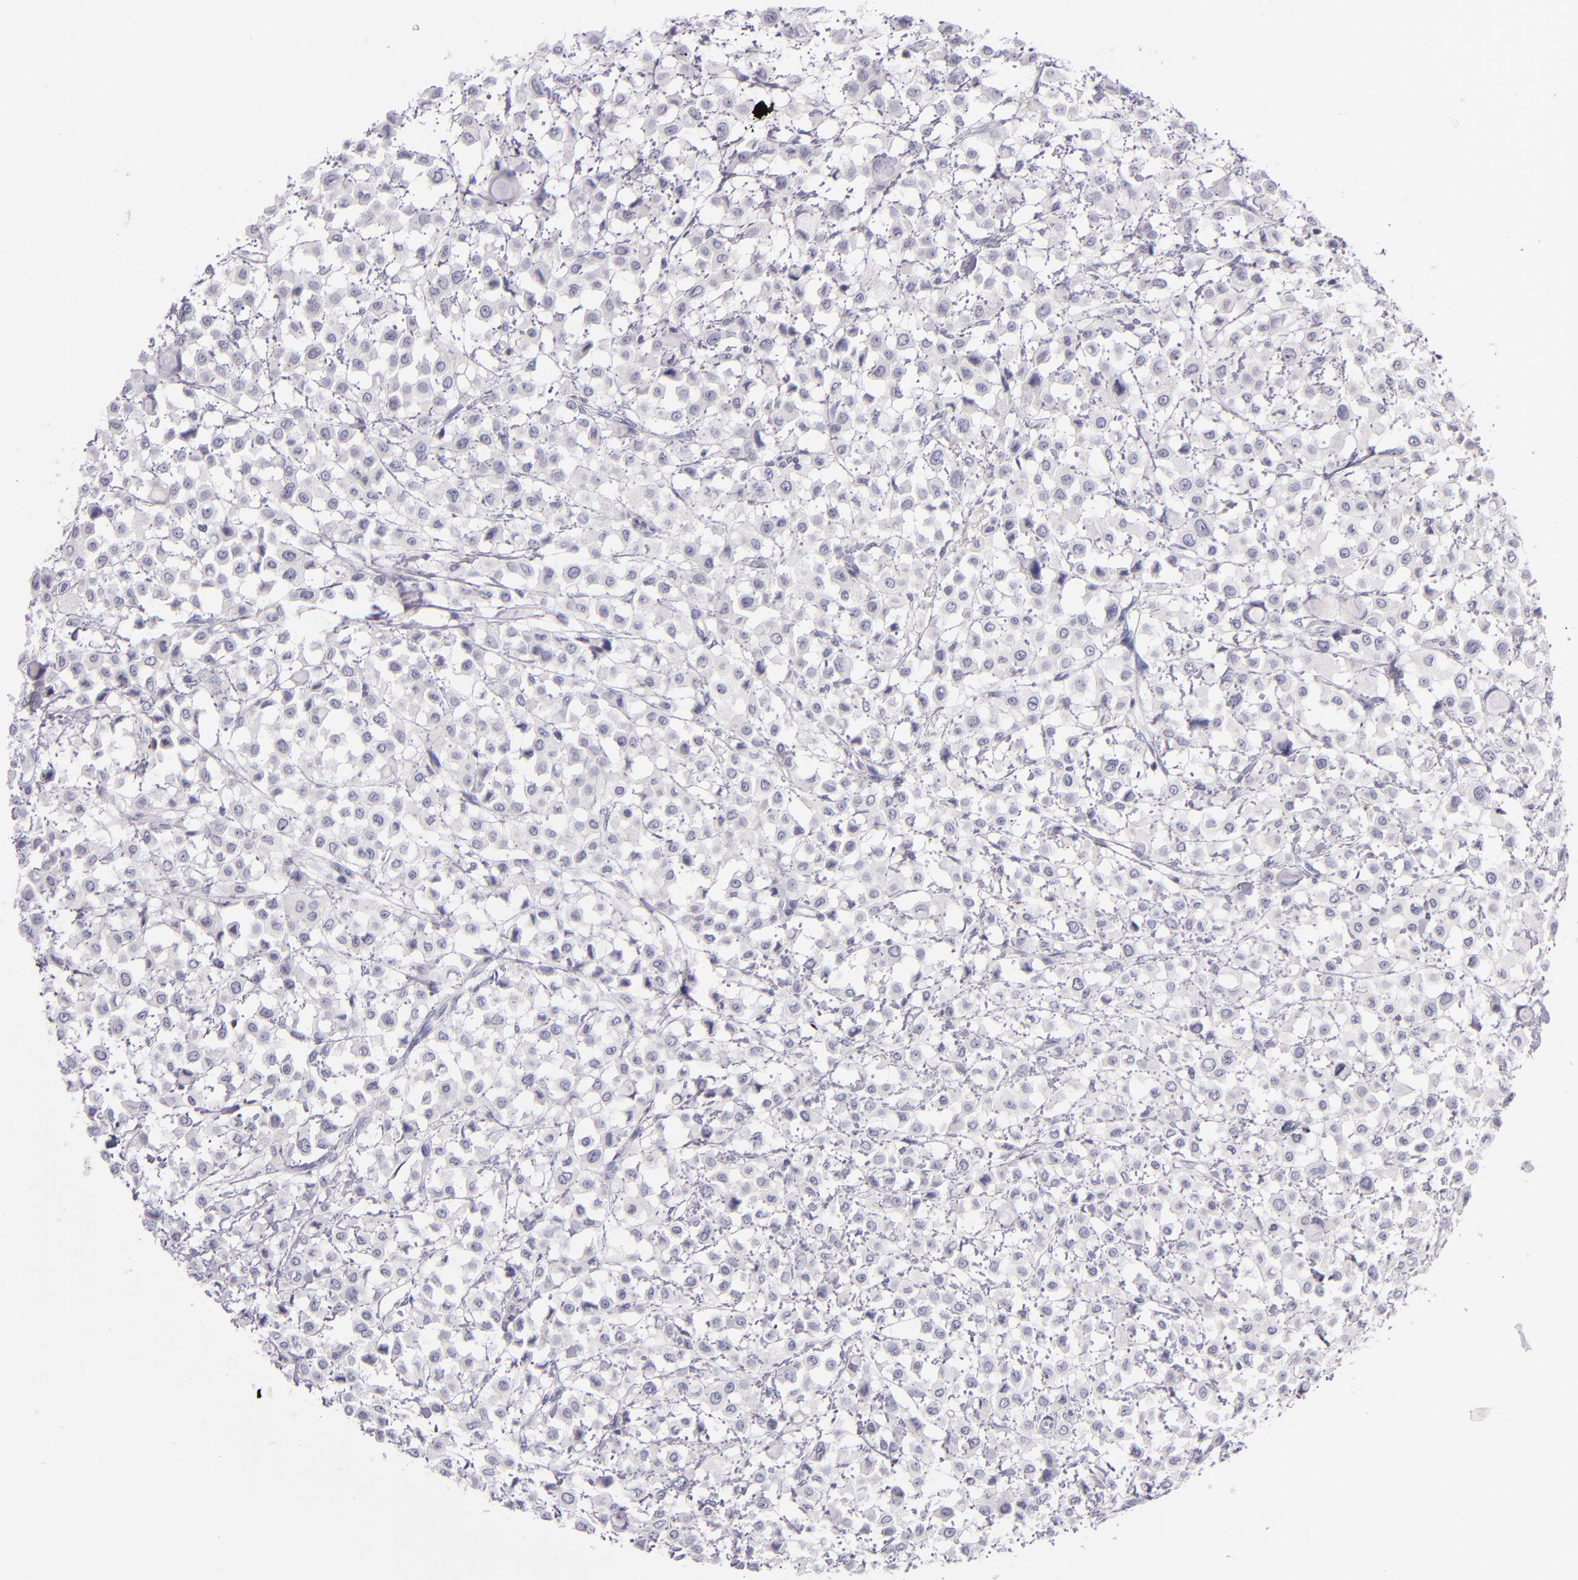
{"staining": {"intensity": "negative", "quantity": "none", "location": "none"}, "tissue": "breast cancer", "cell_type": "Tumor cells", "image_type": "cancer", "snomed": [{"axis": "morphology", "description": "Lobular carcinoma"}, {"axis": "topography", "description": "Breast"}], "caption": "An image of breast cancer (lobular carcinoma) stained for a protein reveals no brown staining in tumor cells.", "gene": "CD48", "patient": {"sex": "female", "age": 85}}